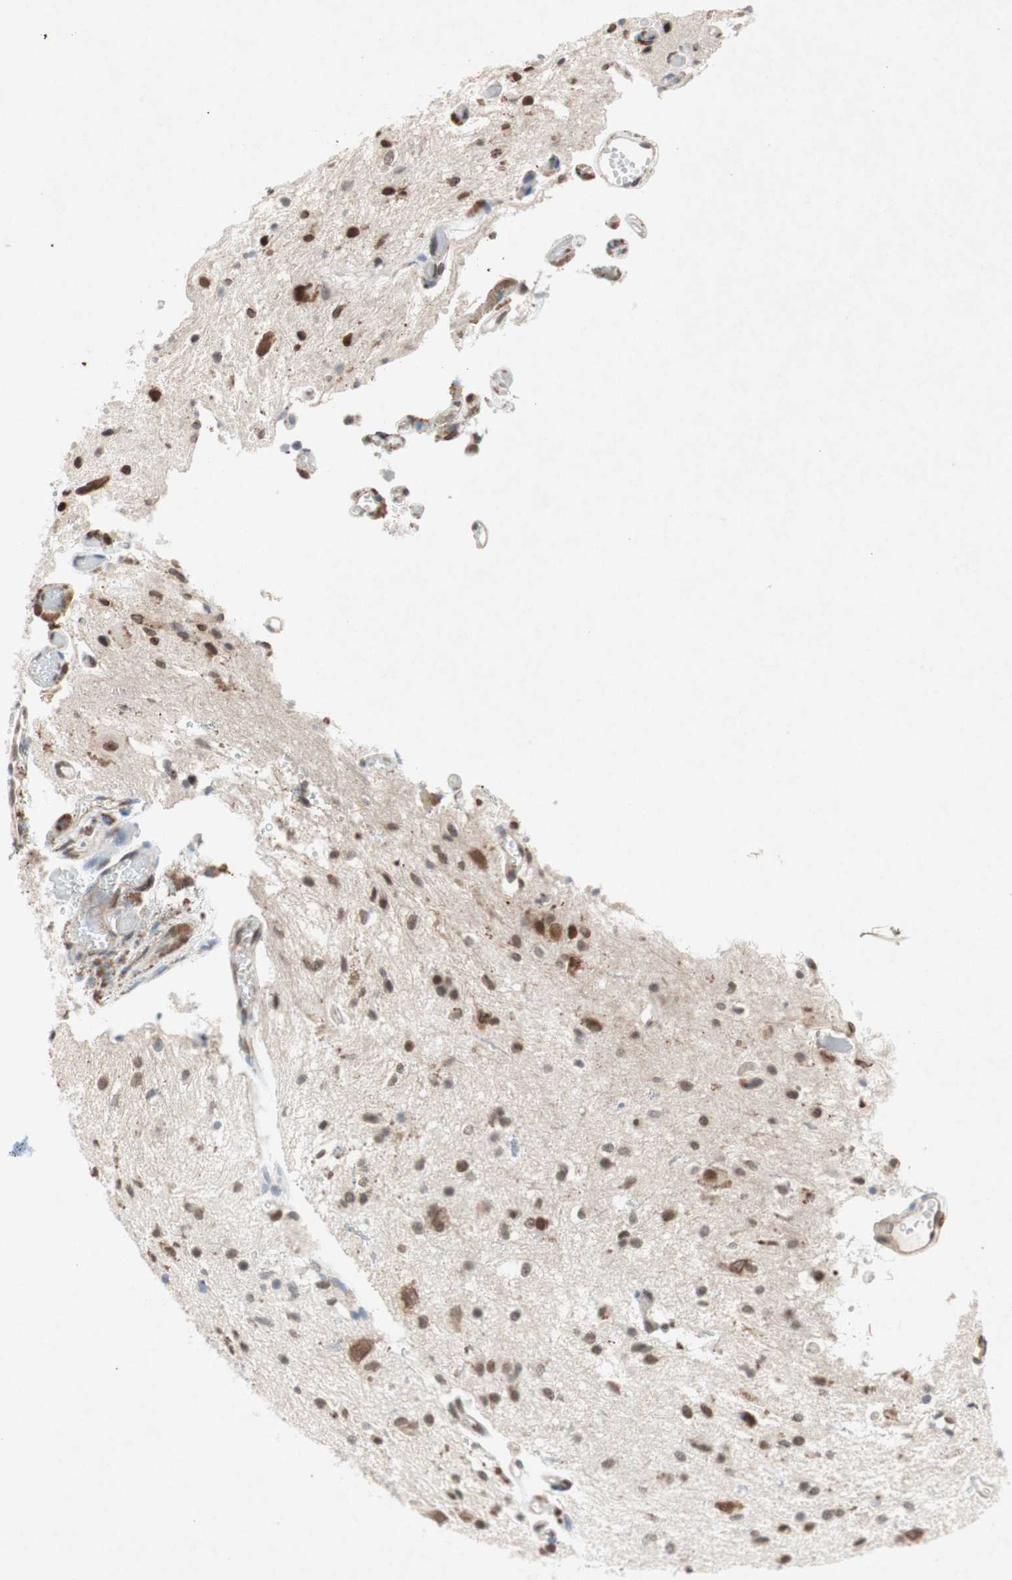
{"staining": {"intensity": "strong", "quantity": ">75%", "location": "nuclear"}, "tissue": "glioma", "cell_type": "Tumor cells", "image_type": "cancer", "snomed": [{"axis": "morphology", "description": "Glioma, malignant, High grade"}, {"axis": "topography", "description": "Brain"}], "caption": "A high-resolution micrograph shows immunohistochemistry staining of malignant glioma (high-grade), which demonstrates strong nuclear positivity in about >75% of tumor cells.", "gene": "ARNT2", "patient": {"sex": "male", "age": 47}}